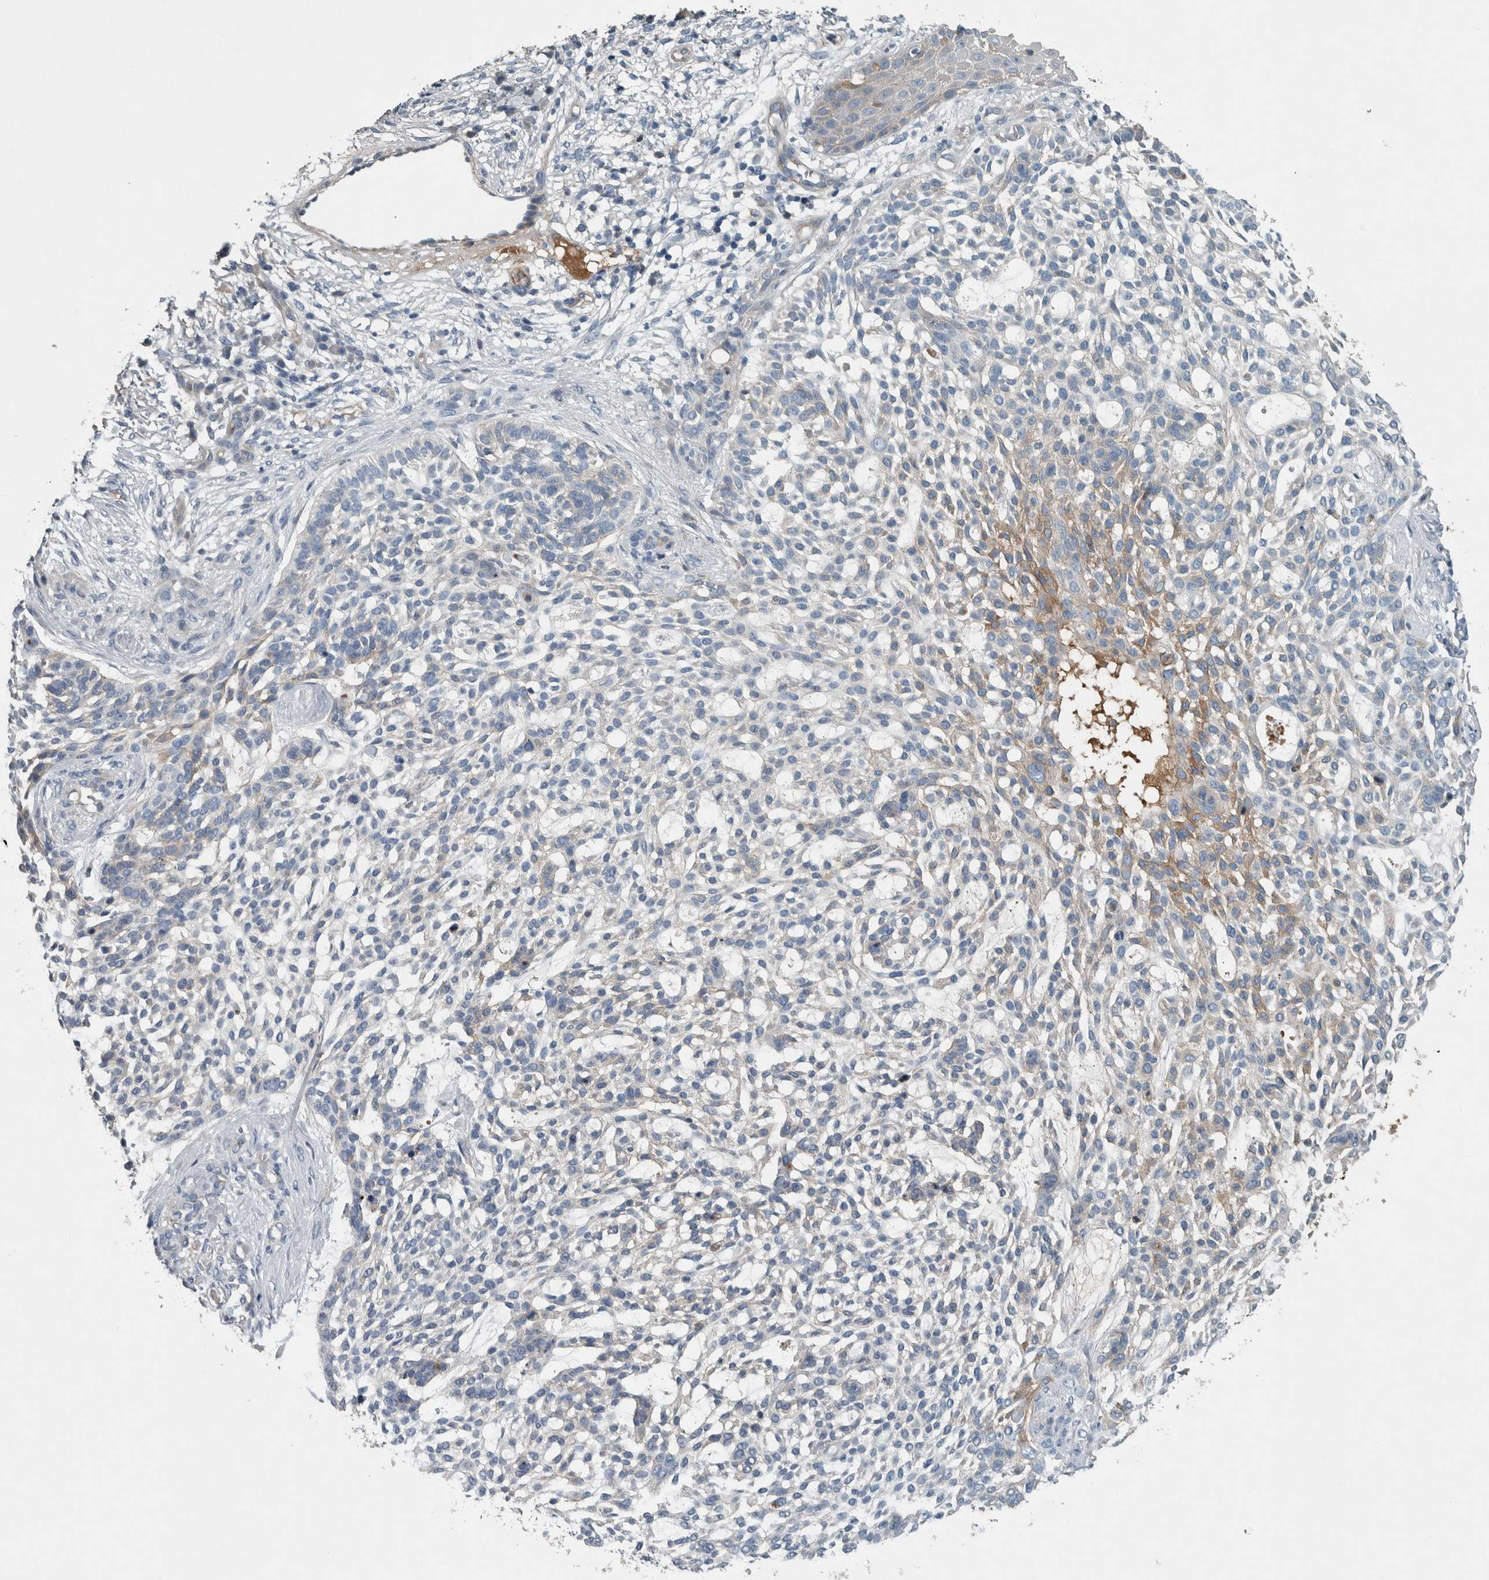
{"staining": {"intensity": "weak", "quantity": "<25%", "location": "cytoplasmic/membranous"}, "tissue": "skin cancer", "cell_type": "Tumor cells", "image_type": "cancer", "snomed": [{"axis": "morphology", "description": "Basal cell carcinoma"}, {"axis": "topography", "description": "Skin"}], "caption": "Skin cancer (basal cell carcinoma) was stained to show a protein in brown. There is no significant positivity in tumor cells. (Brightfield microscopy of DAB (3,3'-diaminobenzidine) IHC at high magnification).", "gene": "SERPINC1", "patient": {"sex": "female", "age": 64}}